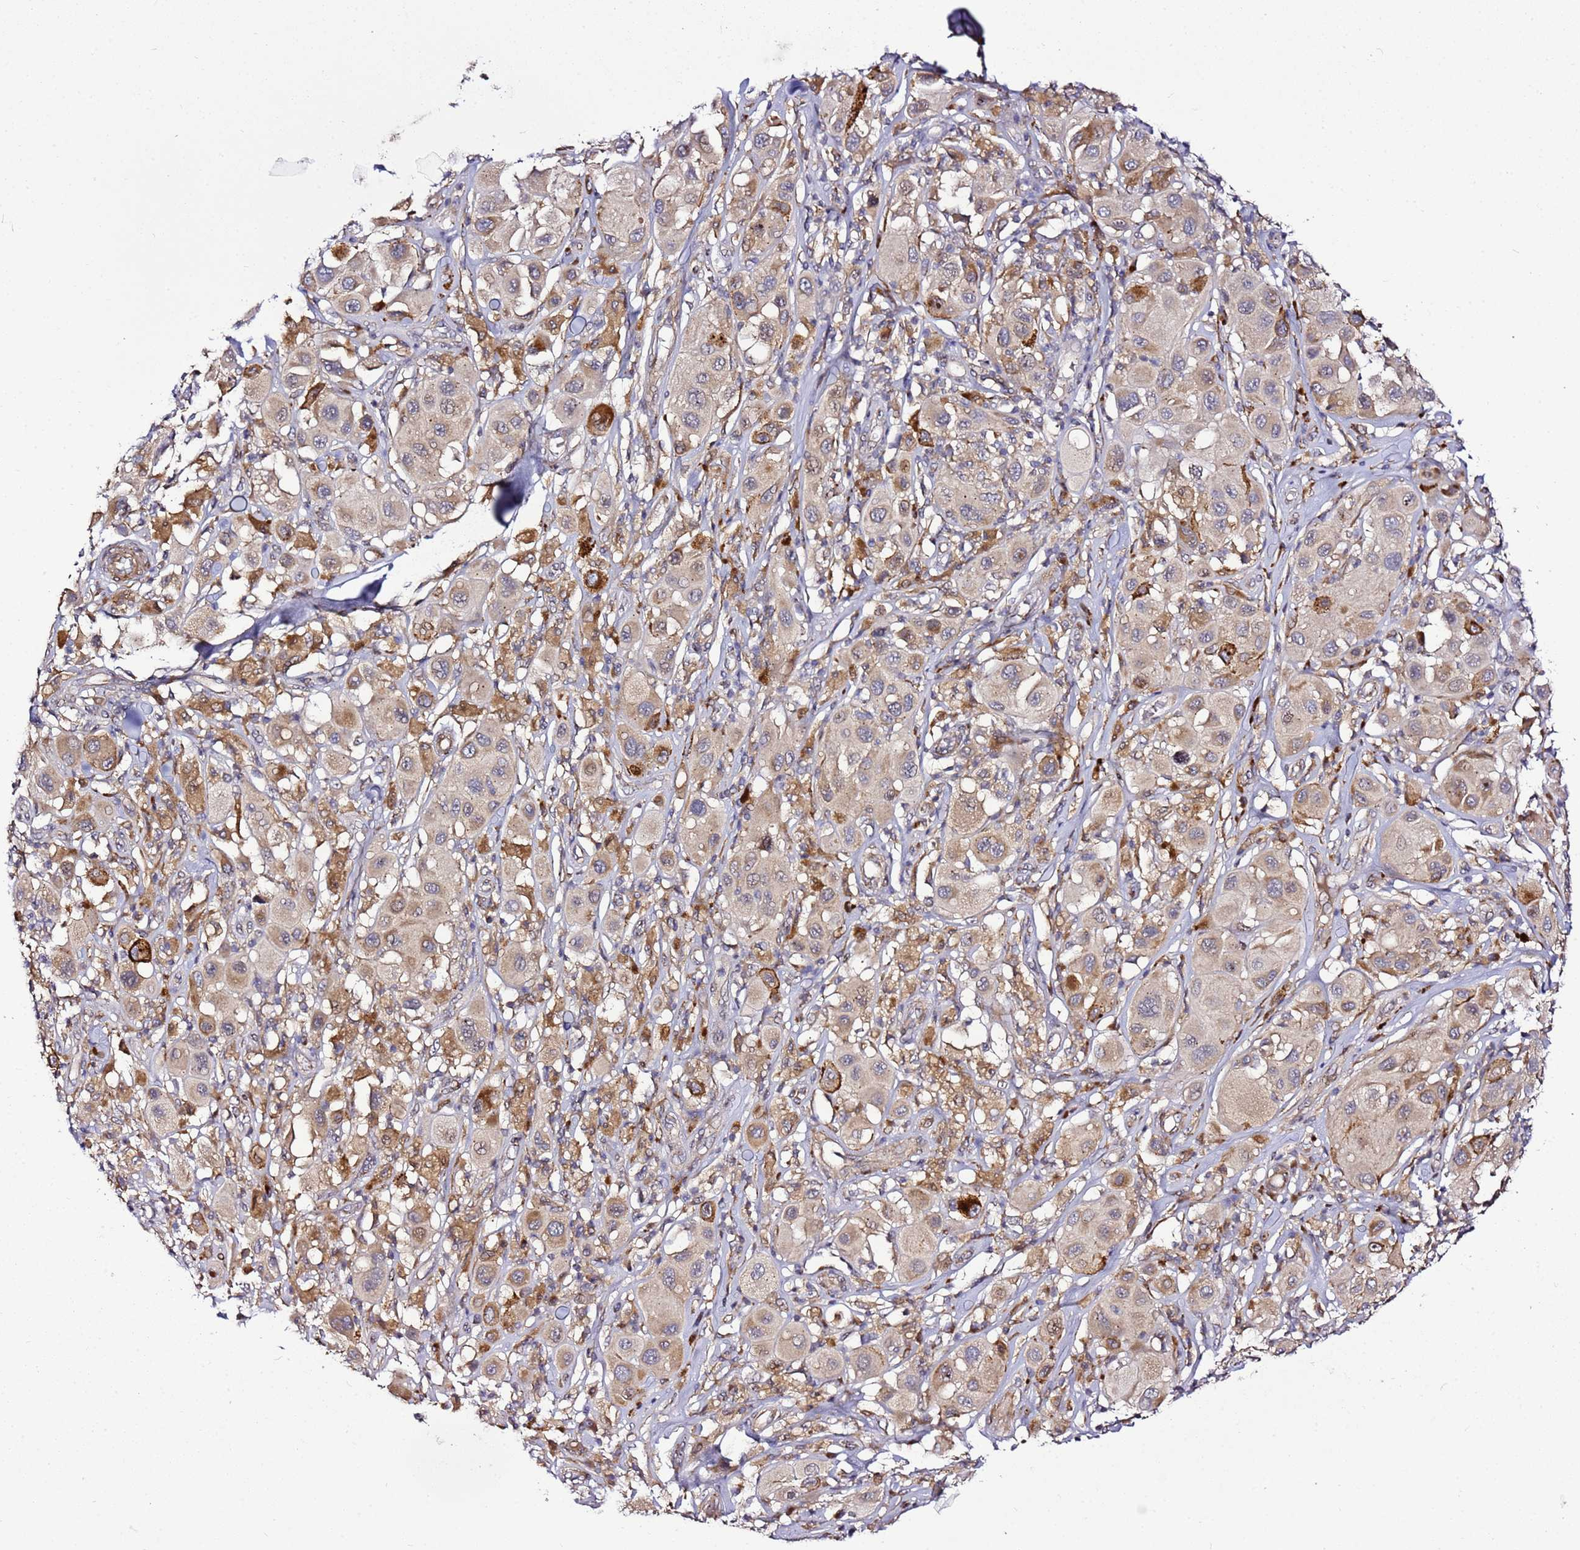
{"staining": {"intensity": "strong", "quantity": "<25%", "location": "cytoplasmic/membranous"}, "tissue": "melanoma", "cell_type": "Tumor cells", "image_type": "cancer", "snomed": [{"axis": "morphology", "description": "Malignant melanoma, Metastatic site"}, {"axis": "topography", "description": "Skin"}], "caption": "Immunohistochemistry (IHC) (DAB (3,3'-diaminobenzidine)) staining of melanoma displays strong cytoplasmic/membranous protein positivity in approximately <25% of tumor cells.", "gene": "PVRIG", "patient": {"sex": "male", "age": 41}}